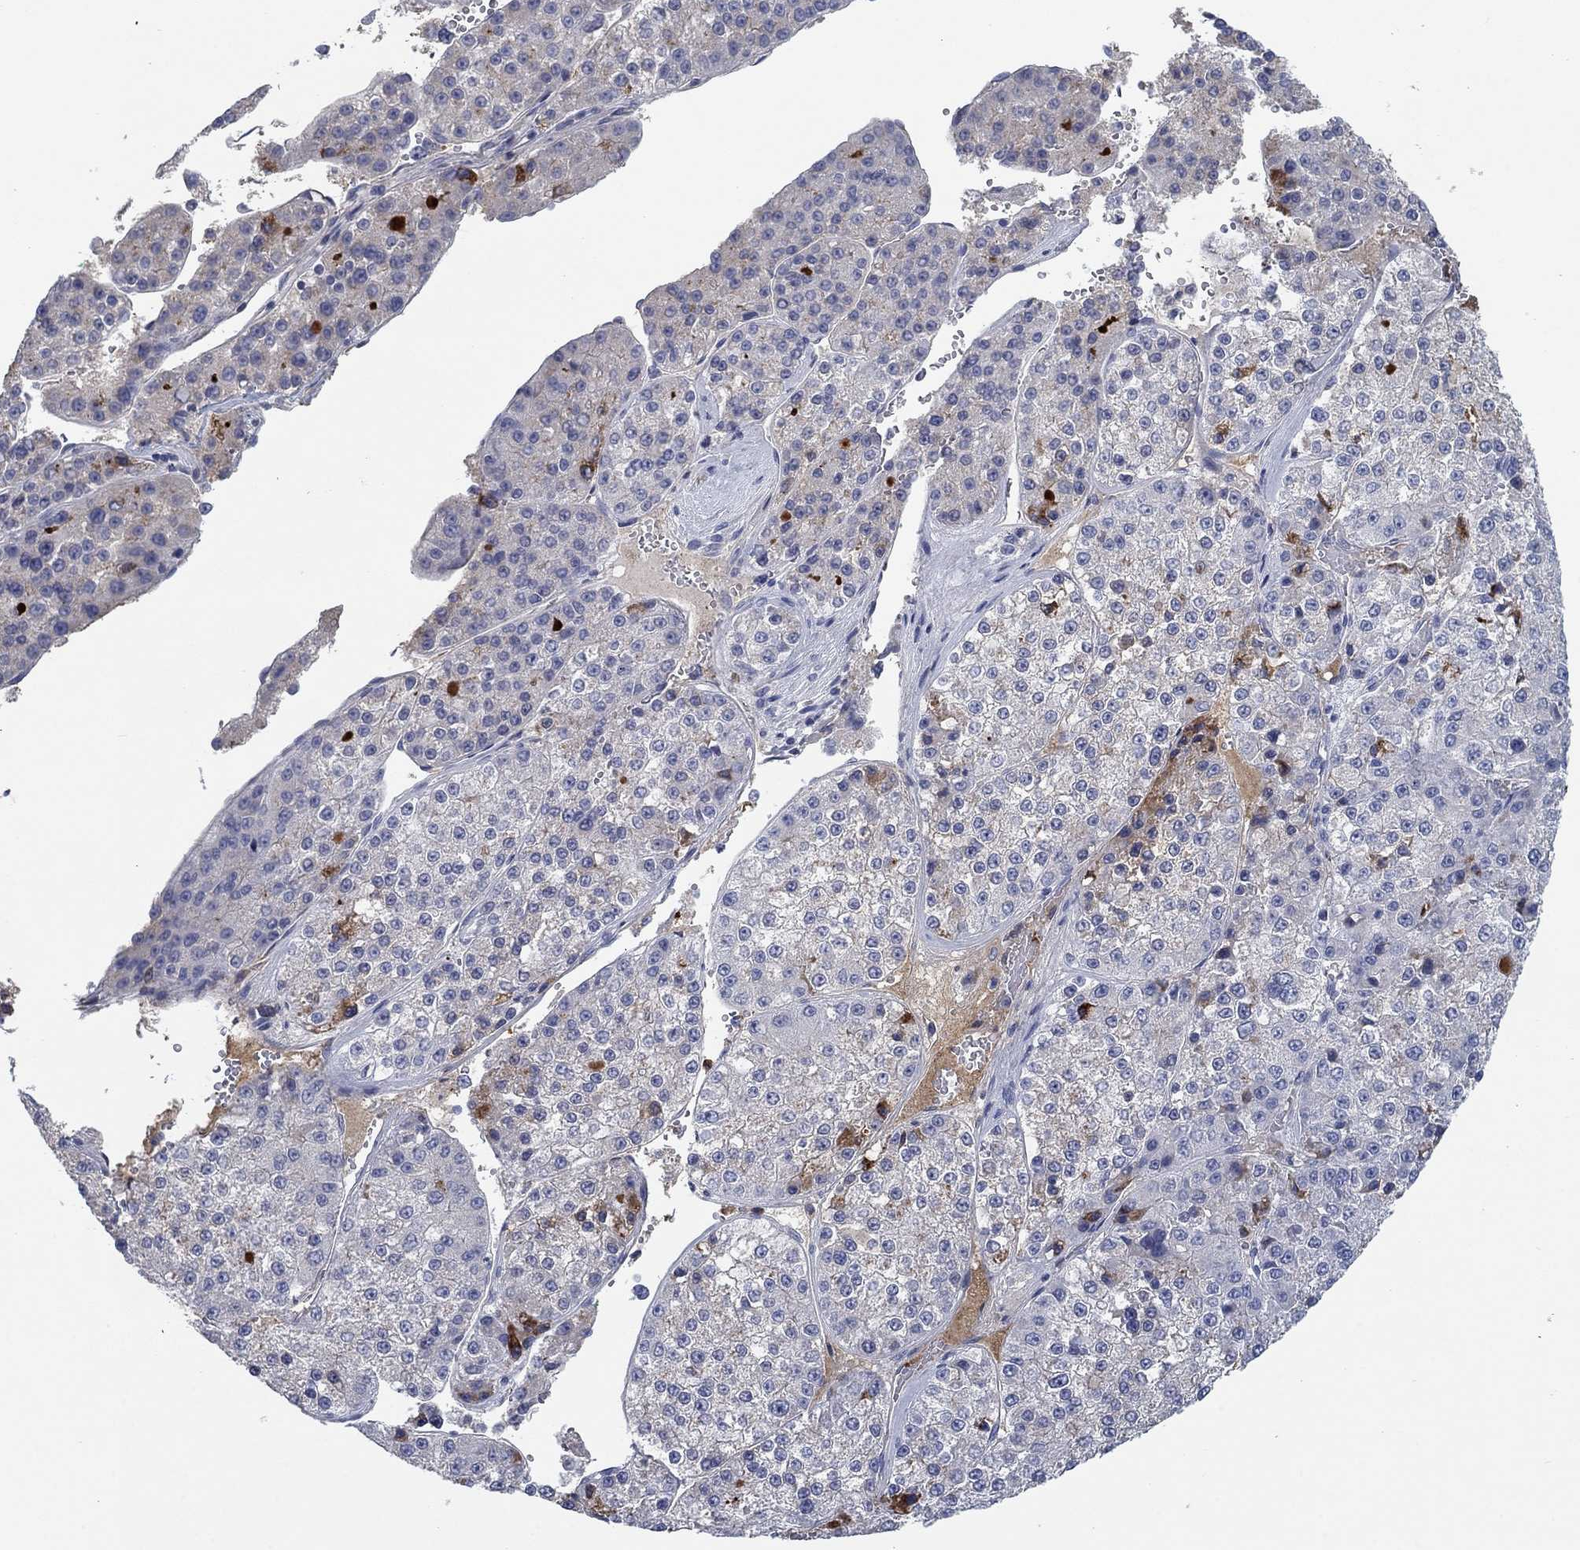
{"staining": {"intensity": "negative", "quantity": "none", "location": "none"}, "tissue": "liver cancer", "cell_type": "Tumor cells", "image_type": "cancer", "snomed": [{"axis": "morphology", "description": "Carcinoma, Hepatocellular, NOS"}, {"axis": "topography", "description": "Liver"}], "caption": "The photomicrograph reveals no significant positivity in tumor cells of liver hepatocellular carcinoma. The staining was performed using DAB to visualize the protein expression in brown, while the nuclei were stained in blue with hematoxylin (Magnification: 20x).", "gene": "APOC3", "patient": {"sex": "female", "age": 73}}